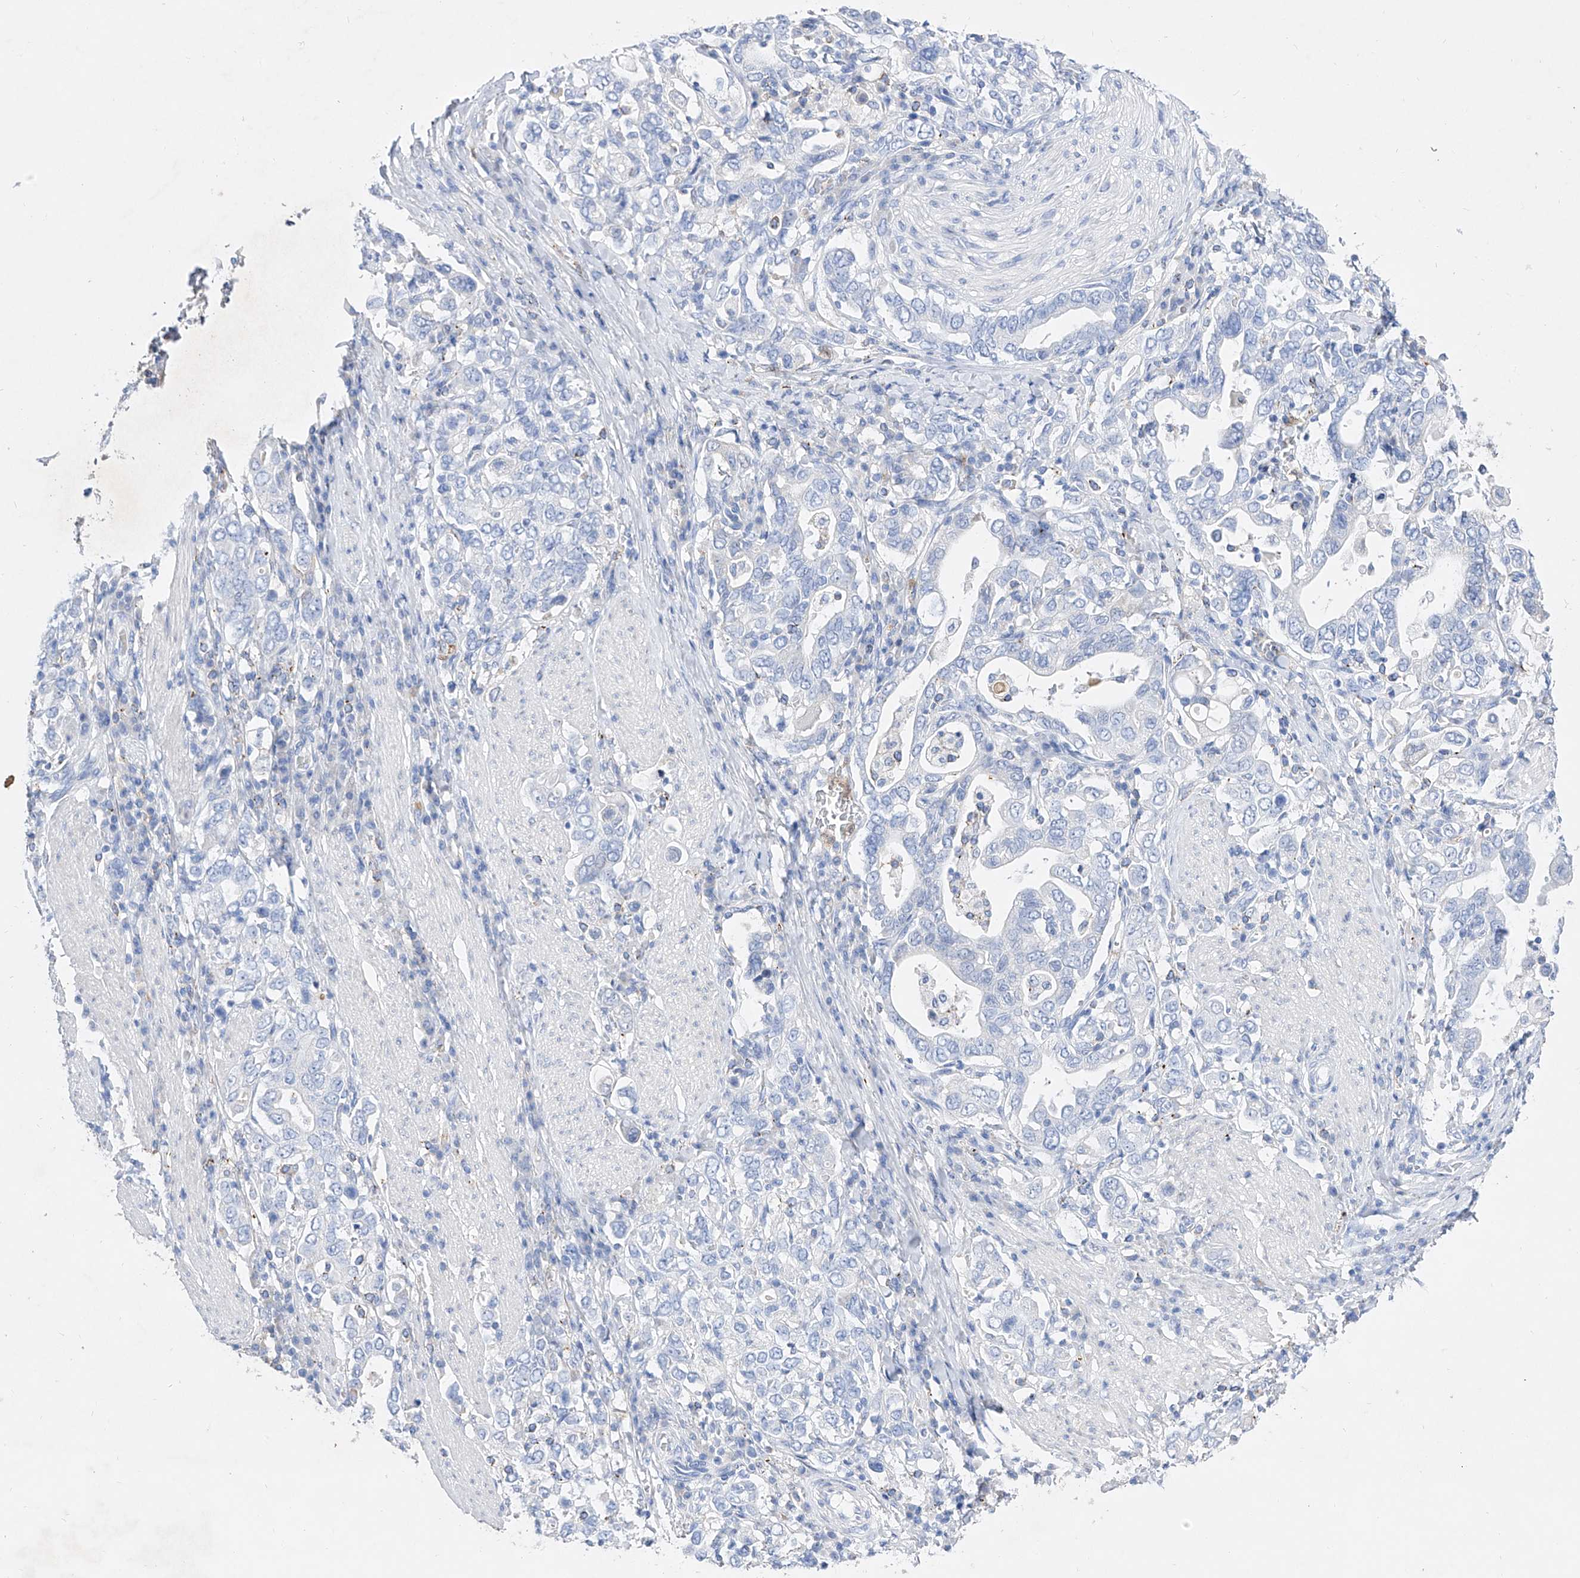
{"staining": {"intensity": "negative", "quantity": "none", "location": "none"}, "tissue": "stomach cancer", "cell_type": "Tumor cells", "image_type": "cancer", "snomed": [{"axis": "morphology", "description": "Adenocarcinoma, NOS"}, {"axis": "topography", "description": "Stomach, upper"}], "caption": "Immunohistochemical staining of human stomach cancer (adenocarcinoma) exhibits no significant positivity in tumor cells.", "gene": "TM7SF2", "patient": {"sex": "male", "age": 62}}